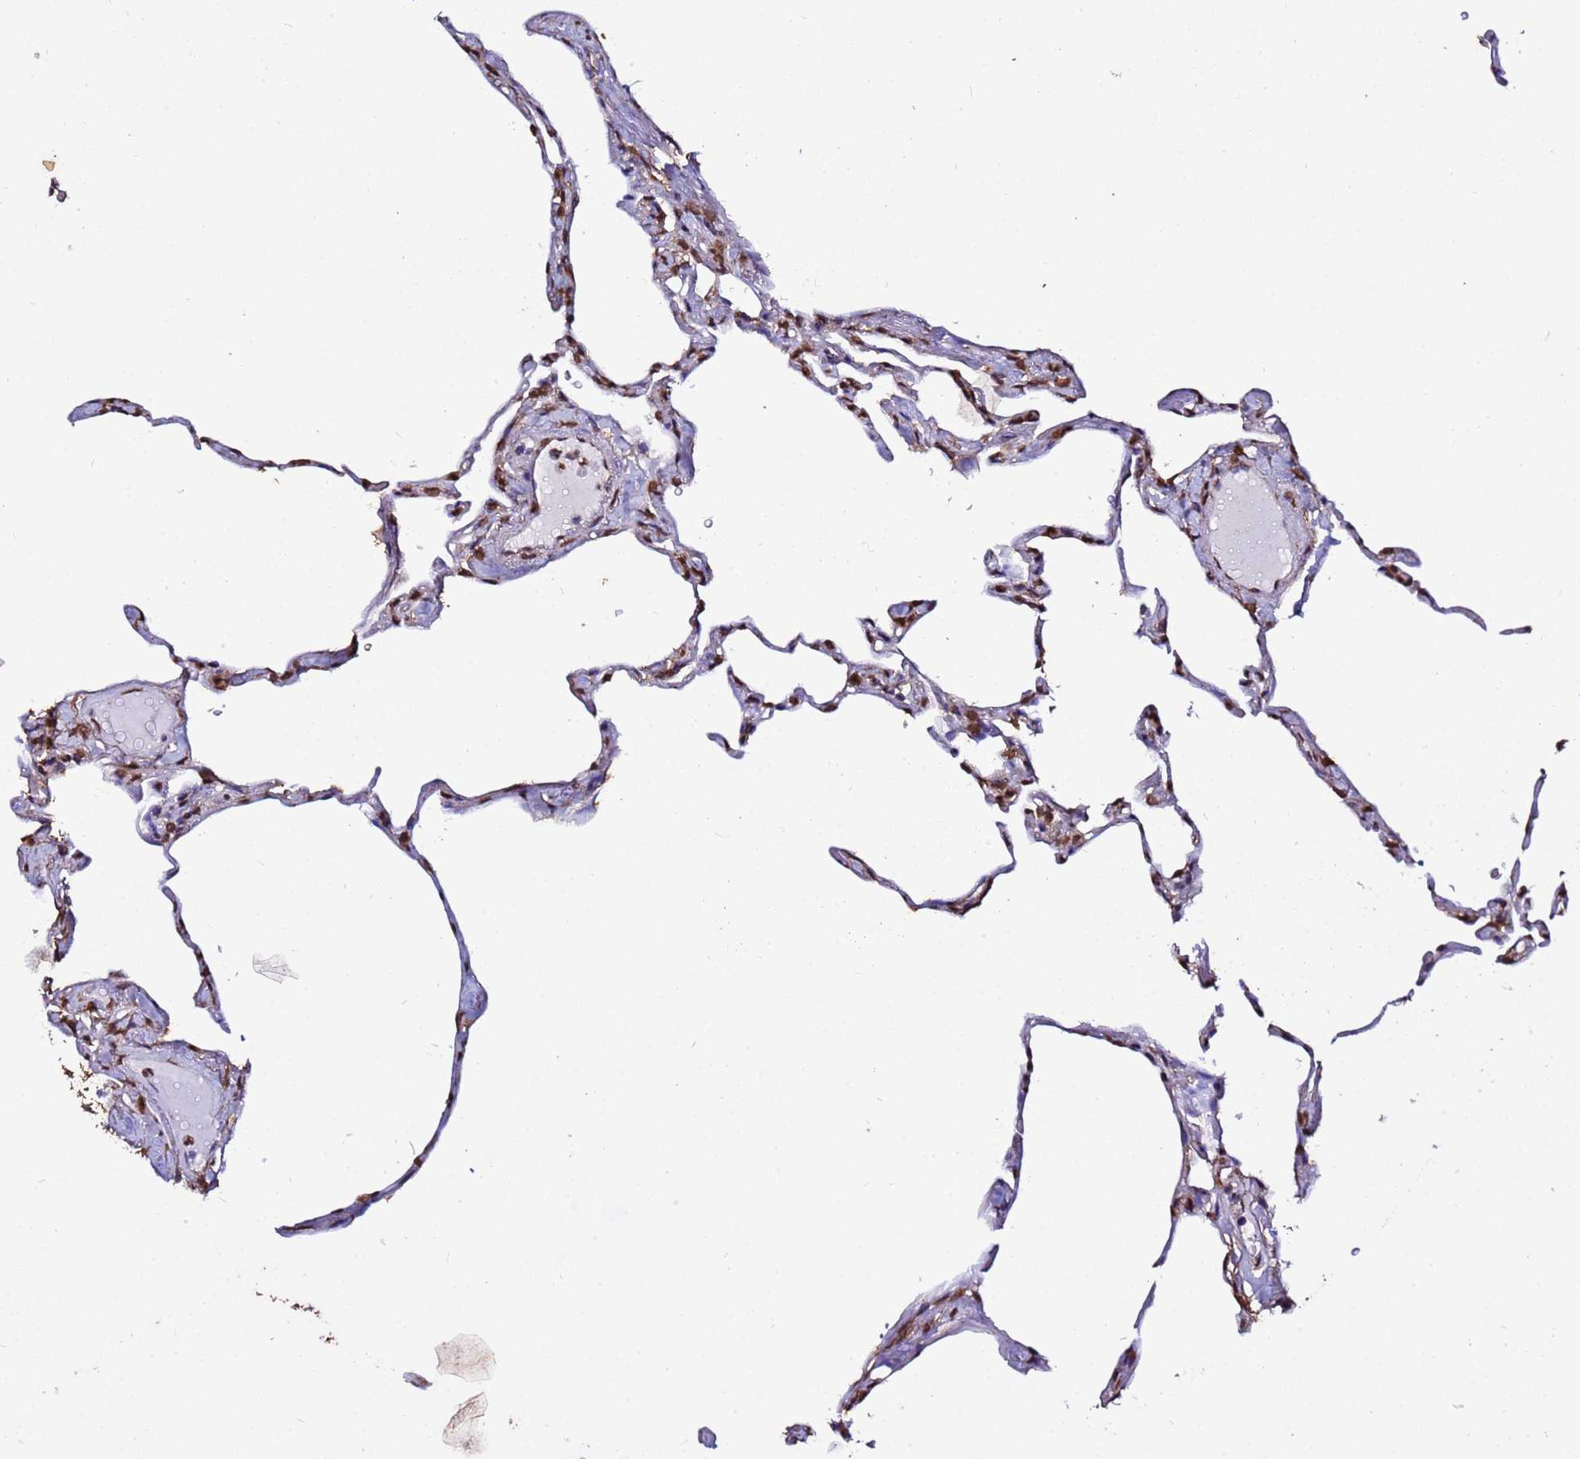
{"staining": {"intensity": "moderate", "quantity": ">75%", "location": "nuclear"}, "tissue": "lung", "cell_type": "Alveolar cells", "image_type": "normal", "snomed": [{"axis": "morphology", "description": "Normal tissue, NOS"}, {"axis": "topography", "description": "Lung"}], "caption": "Protein staining of normal lung exhibits moderate nuclear staining in about >75% of alveolar cells.", "gene": "TRIP6", "patient": {"sex": "male", "age": 65}}